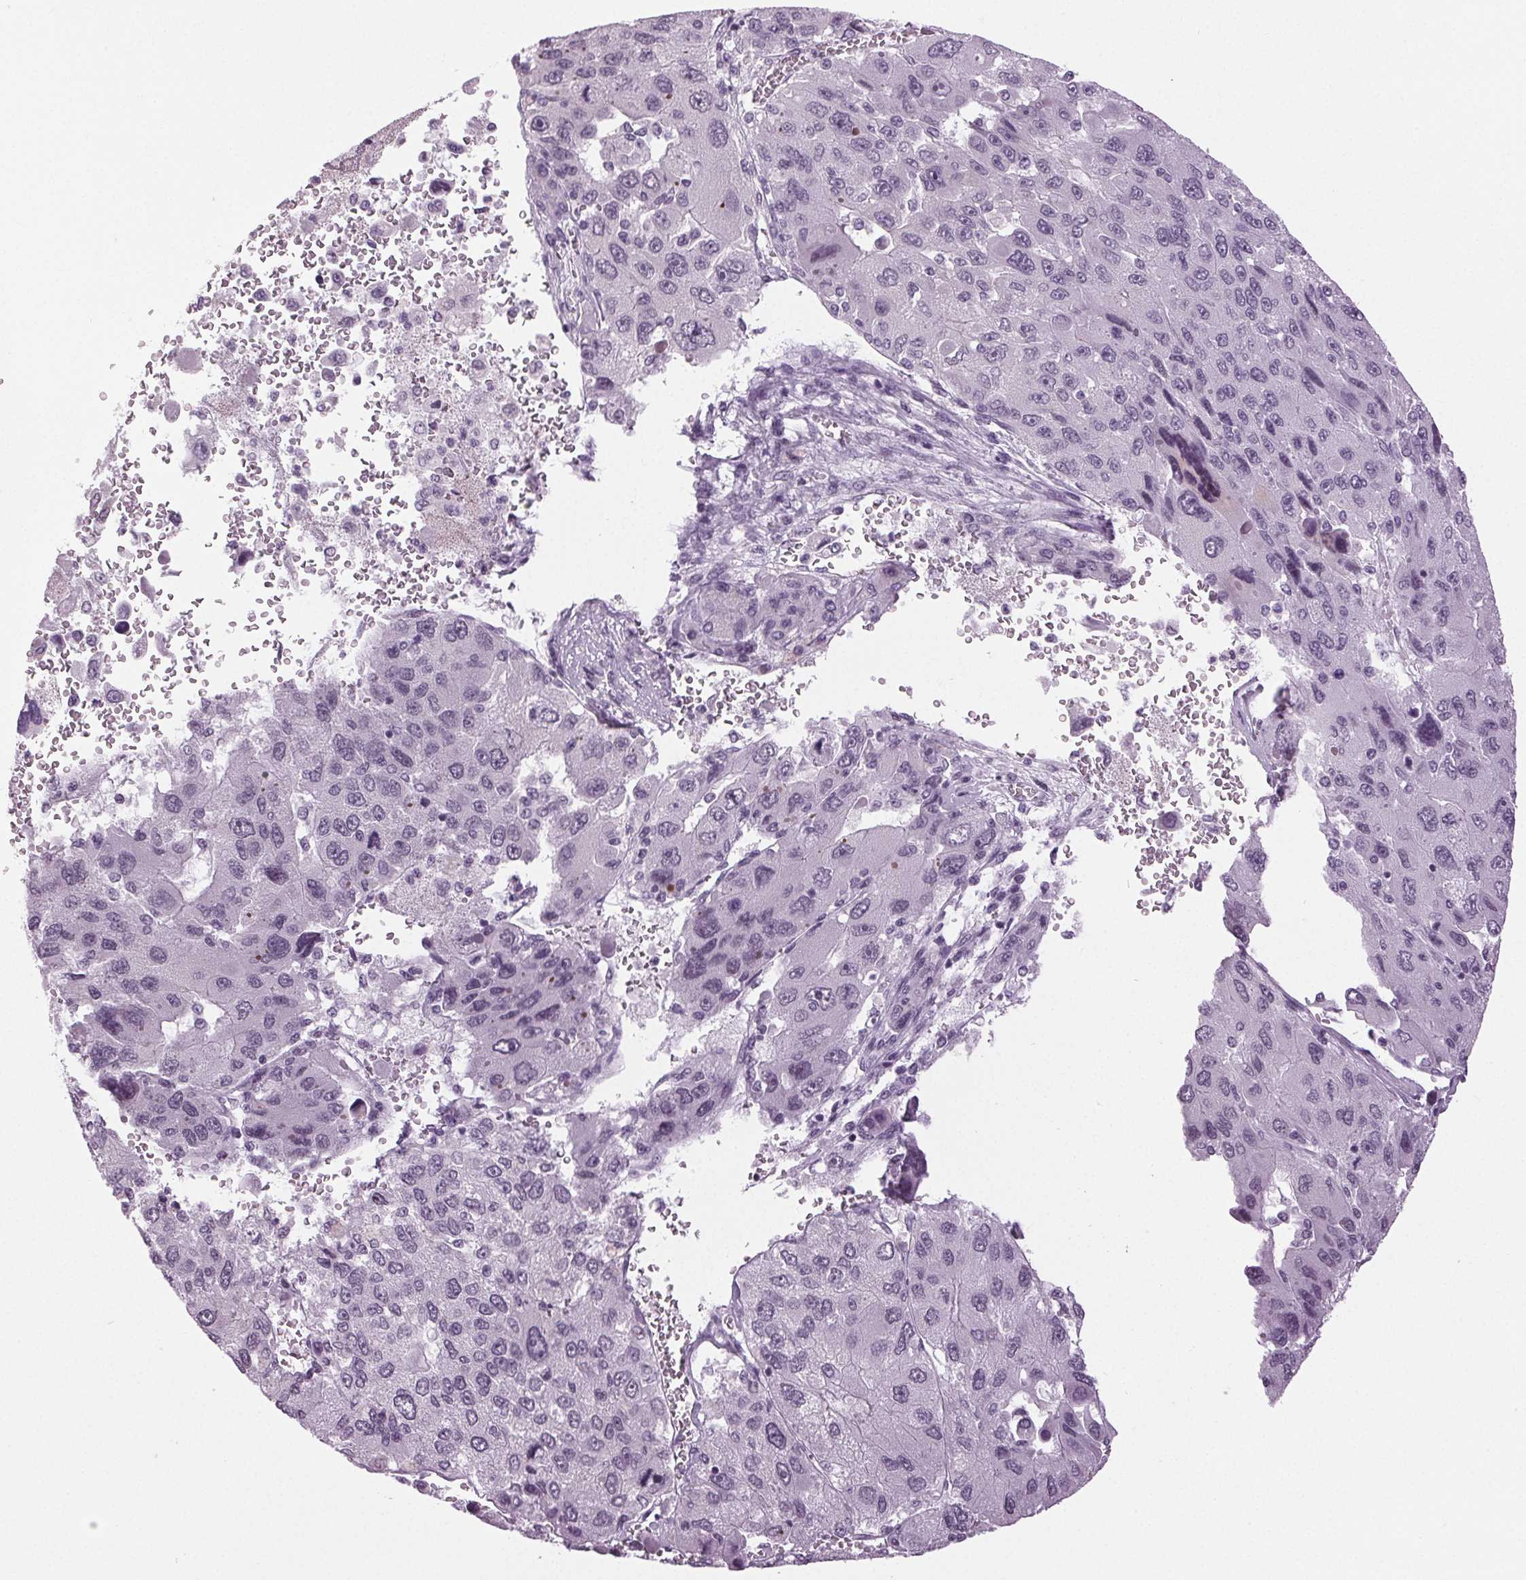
{"staining": {"intensity": "negative", "quantity": "none", "location": "none"}, "tissue": "liver cancer", "cell_type": "Tumor cells", "image_type": "cancer", "snomed": [{"axis": "morphology", "description": "Carcinoma, Hepatocellular, NOS"}, {"axis": "topography", "description": "Liver"}], "caption": "Immunohistochemical staining of liver cancer (hepatocellular carcinoma) reveals no significant staining in tumor cells.", "gene": "DNAH12", "patient": {"sex": "female", "age": 41}}